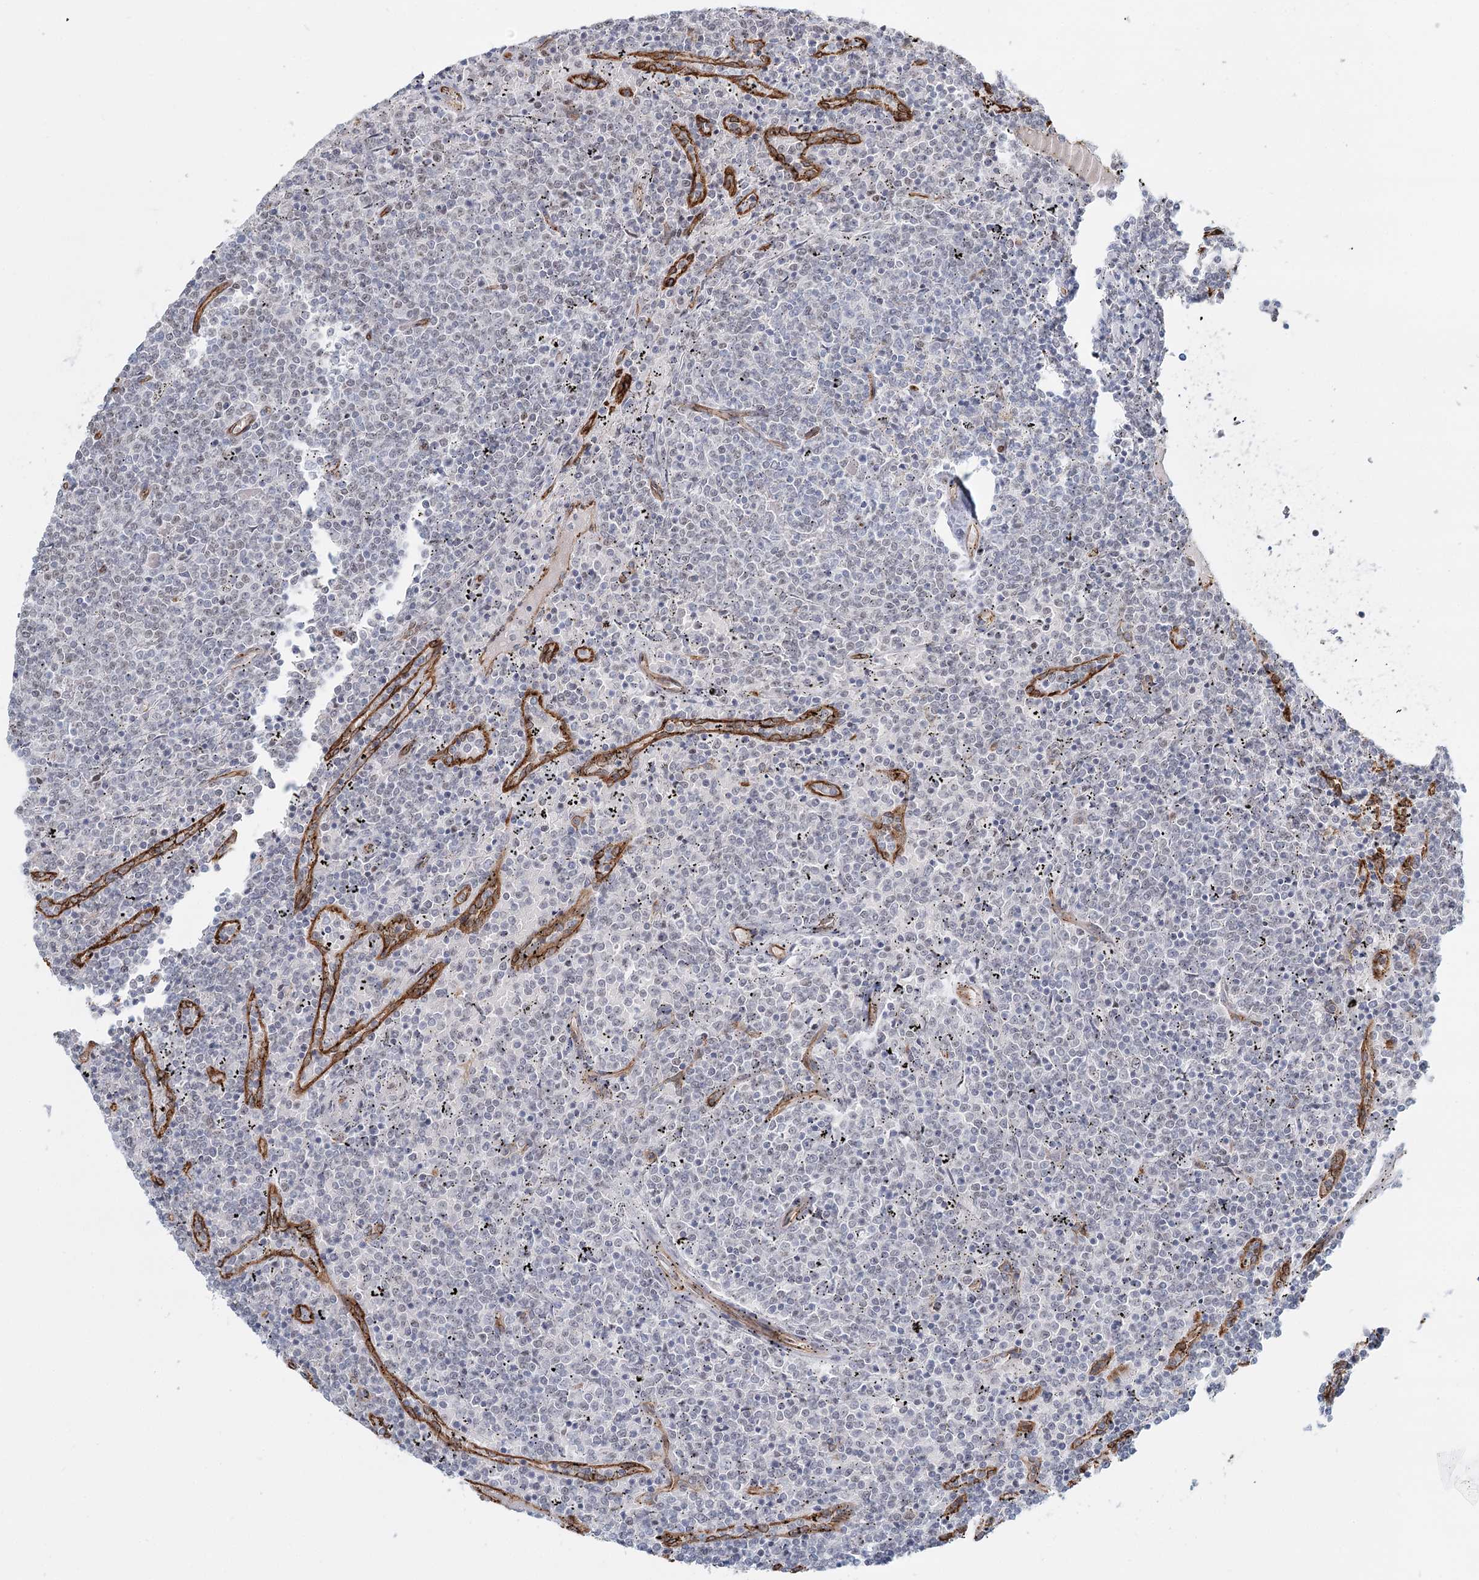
{"staining": {"intensity": "moderate", "quantity": "25%-75%", "location": "nuclear"}, "tissue": "lymphoma", "cell_type": "Tumor cells", "image_type": "cancer", "snomed": [{"axis": "morphology", "description": "Malignant lymphoma, non-Hodgkin's type, Low grade"}, {"axis": "topography", "description": "Spleen"}], "caption": "Malignant lymphoma, non-Hodgkin's type (low-grade) was stained to show a protein in brown. There is medium levels of moderate nuclear positivity in approximately 25%-75% of tumor cells.", "gene": "ZFYVE28", "patient": {"sex": "female", "age": 50}}